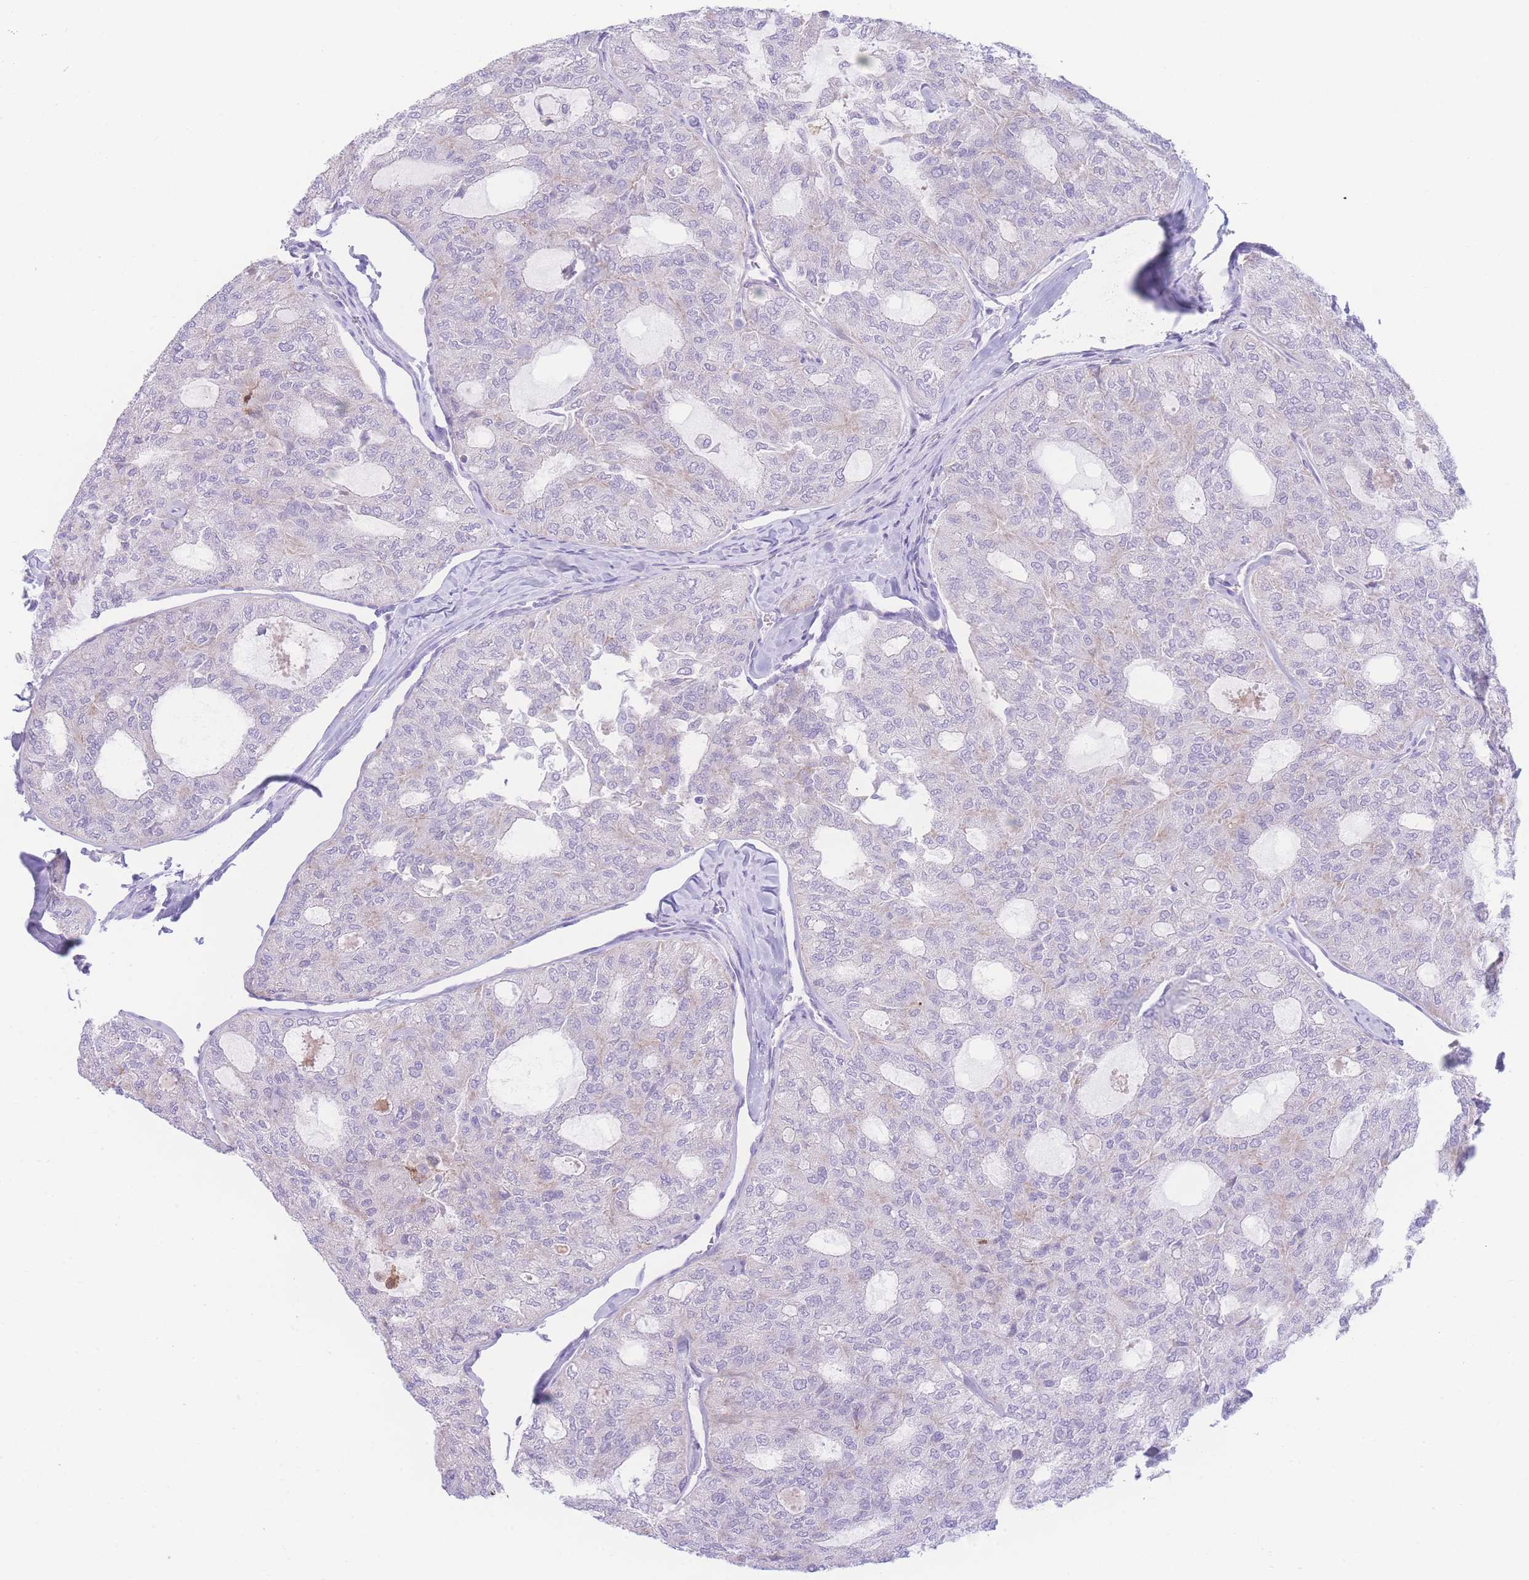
{"staining": {"intensity": "negative", "quantity": "none", "location": "none"}, "tissue": "thyroid cancer", "cell_type": "Tumor cells", "image_type": "cancer", "snomed": [{"axis": "morphology", "description": "Follicular adenoma carcinoma, NOS"}, {"axis": "topography", "description": "Thyroid gland"}], "caption": "The photomicrograph shows no staining of tumor cells in thyroid cancer (follicular adenoma carcinoma). (Brightfield microscopy of DAB immunohistochemistry at high magnification).", "gene": "NBEAL1", "patient": {"sex": "male", "age": 75}}